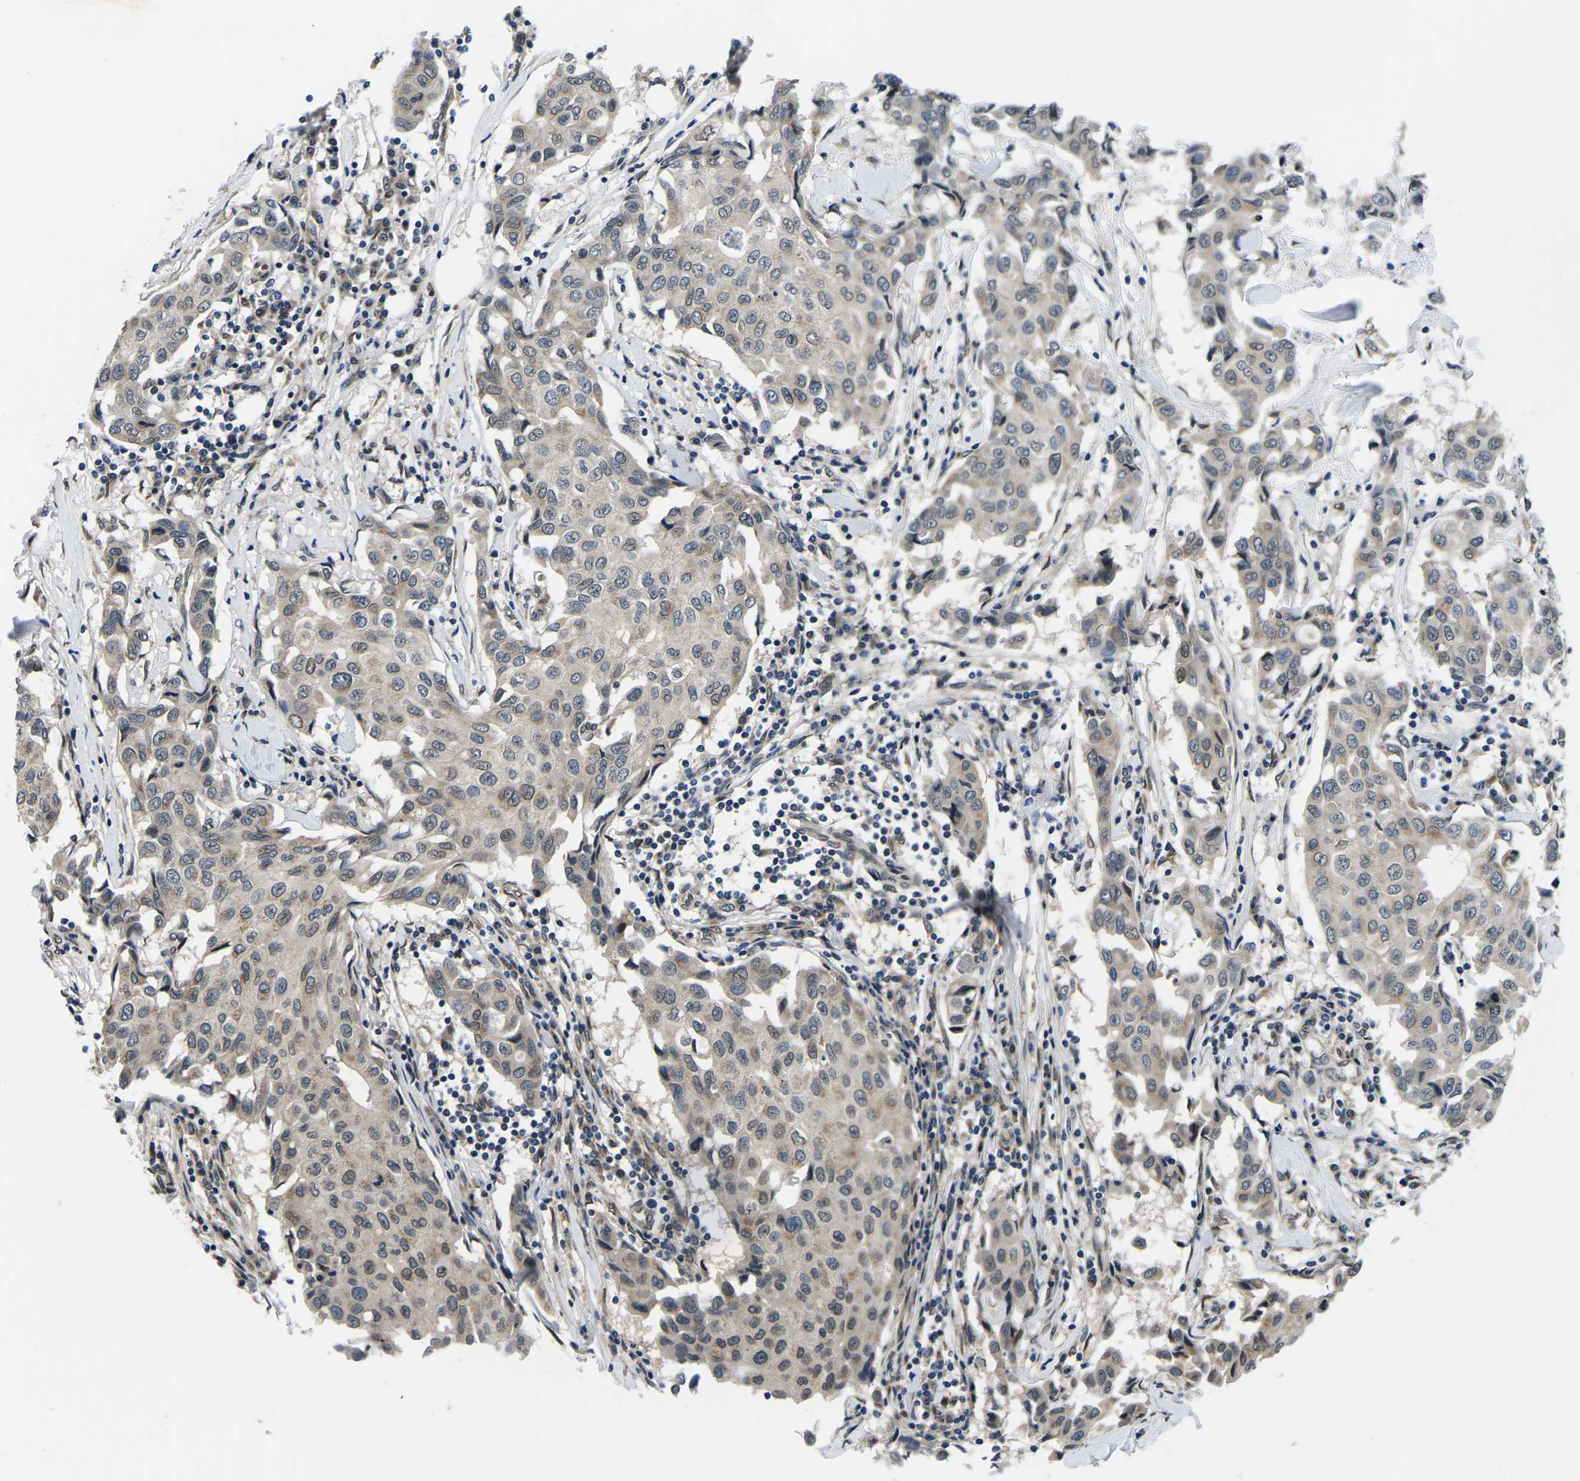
{"staining": {"intensity": "weak", "quantity": "25%-75%", "location": "cytoplasmic/membranous"}, "tissue": "breast cancer", "cell_type": "Tumor cells", "image_type": "cancer", "snomed": [{"axis": "morphology", "description": "Duct carcinoma"}, {"axis": "topography", "description": "Breast"}], "caption": "Immunohistochemical staining of breast cancer (invasive ductal carcinoma) demonstrates weak cytoplasmic/membranous protein positivity in approximately 25%-75% of tumor cells. (DAB (3,3'-diaminobenzidine) IHC, brown staining for protein, blue staining for nuclei).", "gene": "SNX10", "patient": {"sex": "female", "age": 80}}